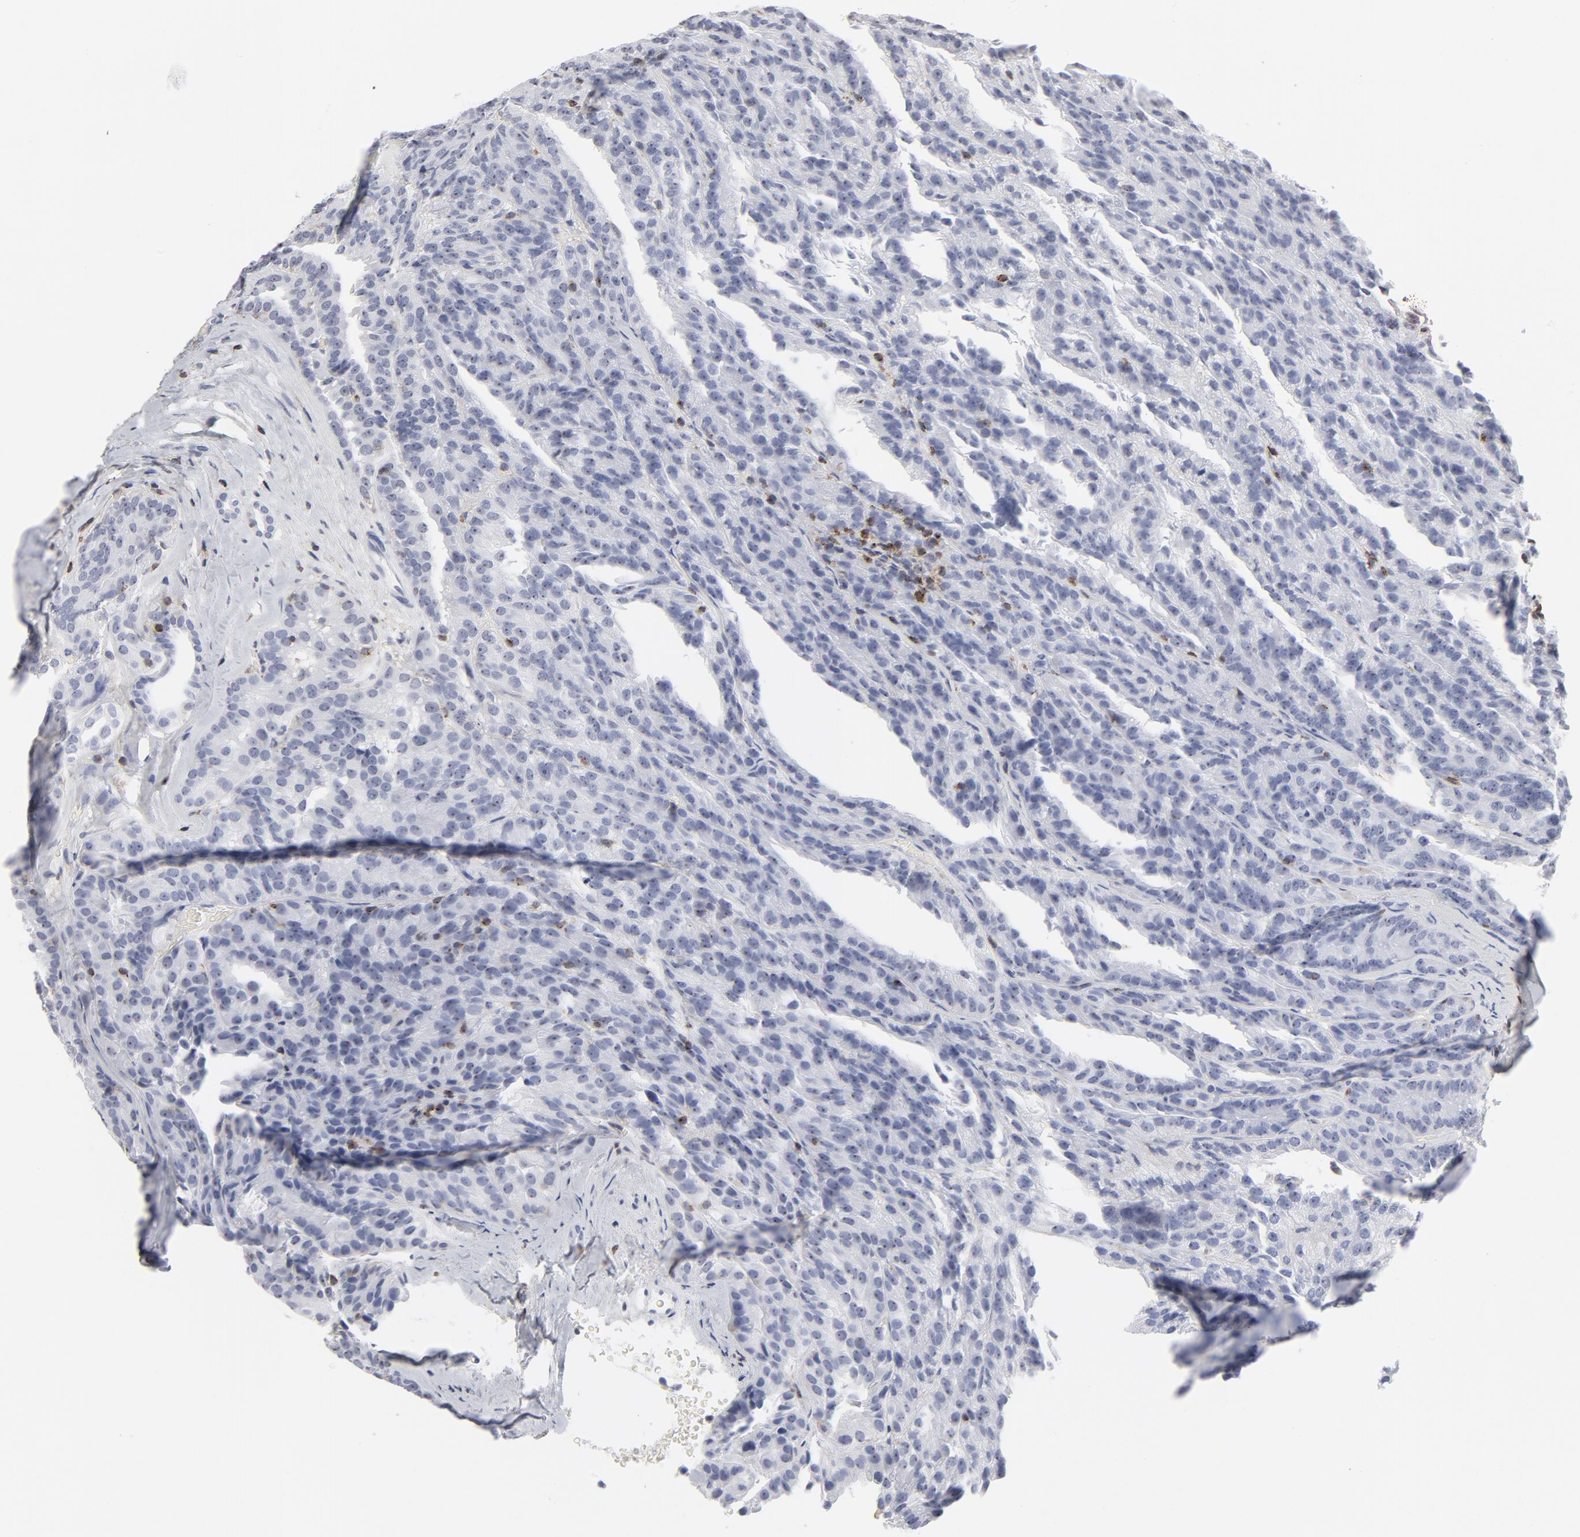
{"staining": {"intensity": "negative", "quantity": "none", "location": "none"}, "tissue": "renal cancer", "cell_type": "Tumor cells", "image_type": "cancer", "snomed": [{"axis": "morphology", "description": "Adenocarcinoma, NOS"}, {"axis": "topography", "description": "Kidney"}], "caption": "This is a image of immunohistochemistry (IHC) staining of renal adenocarcinoma, which shows no staining in tumor cells. The staining is performed using DAB (3,3'-diaminobenzidine) brown chromogen with nuclei counter-stained in using hematoxylin.", "gene": "CD2", "patient": {"sex": "male", "age": 46}}